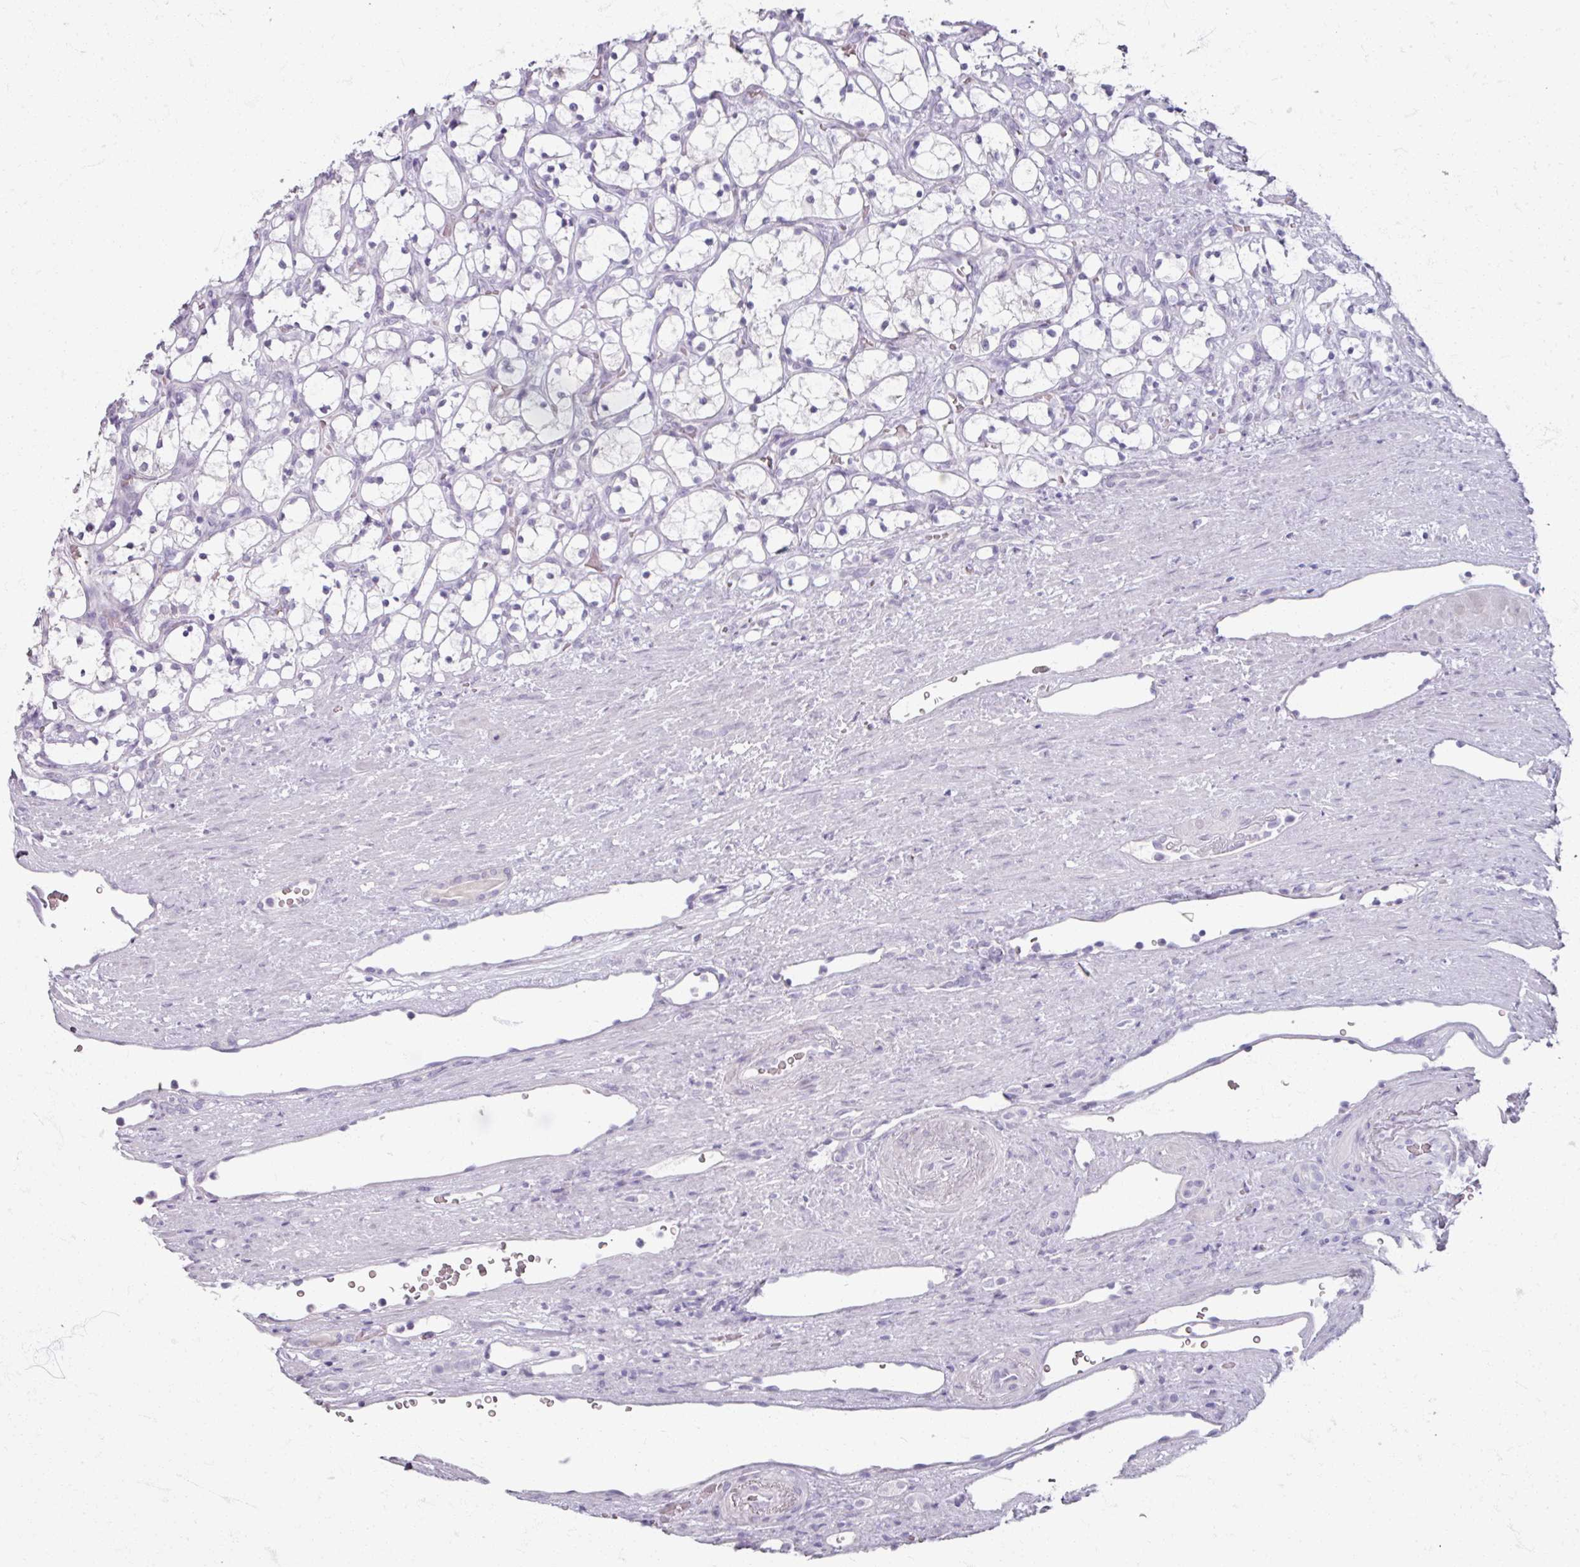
{"staining": {"intensity": "negative", "quantity": "none", "location": "none"}, "tissue": "renal cancer", "cell_type": "Tumor cells", "image_type": "cancer", "snomed": [{"axis": "morphology", "description": "Adenocarcinoma, NOS"}, {"axis": "topography", "description": "Kidney"}], "caption": "Immunohistochemistry (IHC) micrograph of neoplastic tissue: human renal cancer (adenocarcinoma) stained with DAB reveals no significant protein expression in tumor cells. Nuclei are stained in blue.", "gene": "TG", "patient": {"sex": "female", "age": 69}}